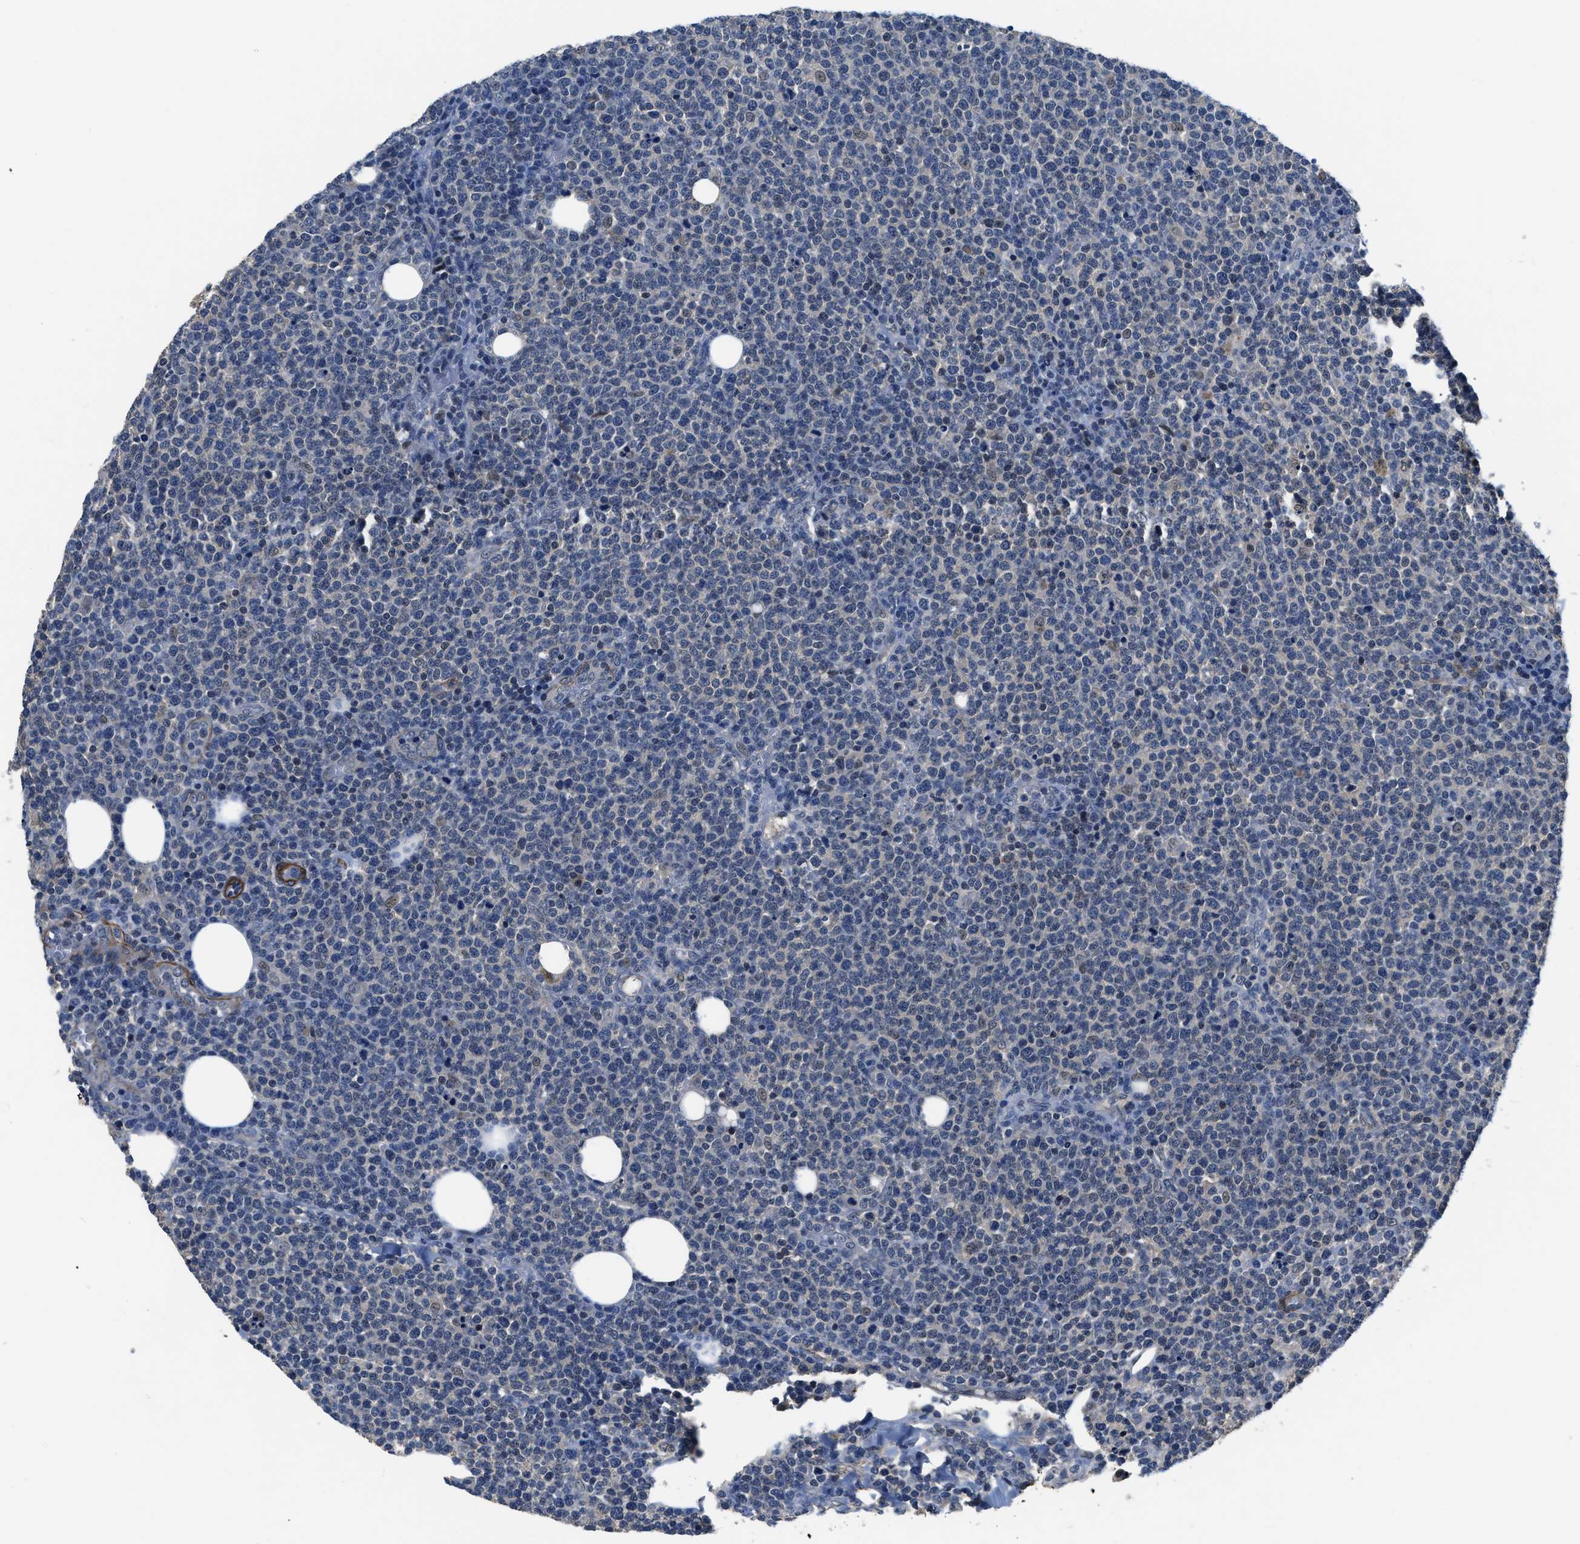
{"staining": {"intensity": "negative", "quantity": "none", "location": "none"}, "tissue": "lymphoma", "cell_type": "Tumor cells", "image_type": "cancer", "snomed": [{"axis": "morphology", "description": "Malignant lymphoma, non-Hodgkin's type, High grade"}, {"axis": "topography", "description": "Lymph node"}], "caption": "Tumor cells are negative for protein expression in human lymphoma.", "gene": "LANCL2", "patient": {"sex": "male", "age": 61}}